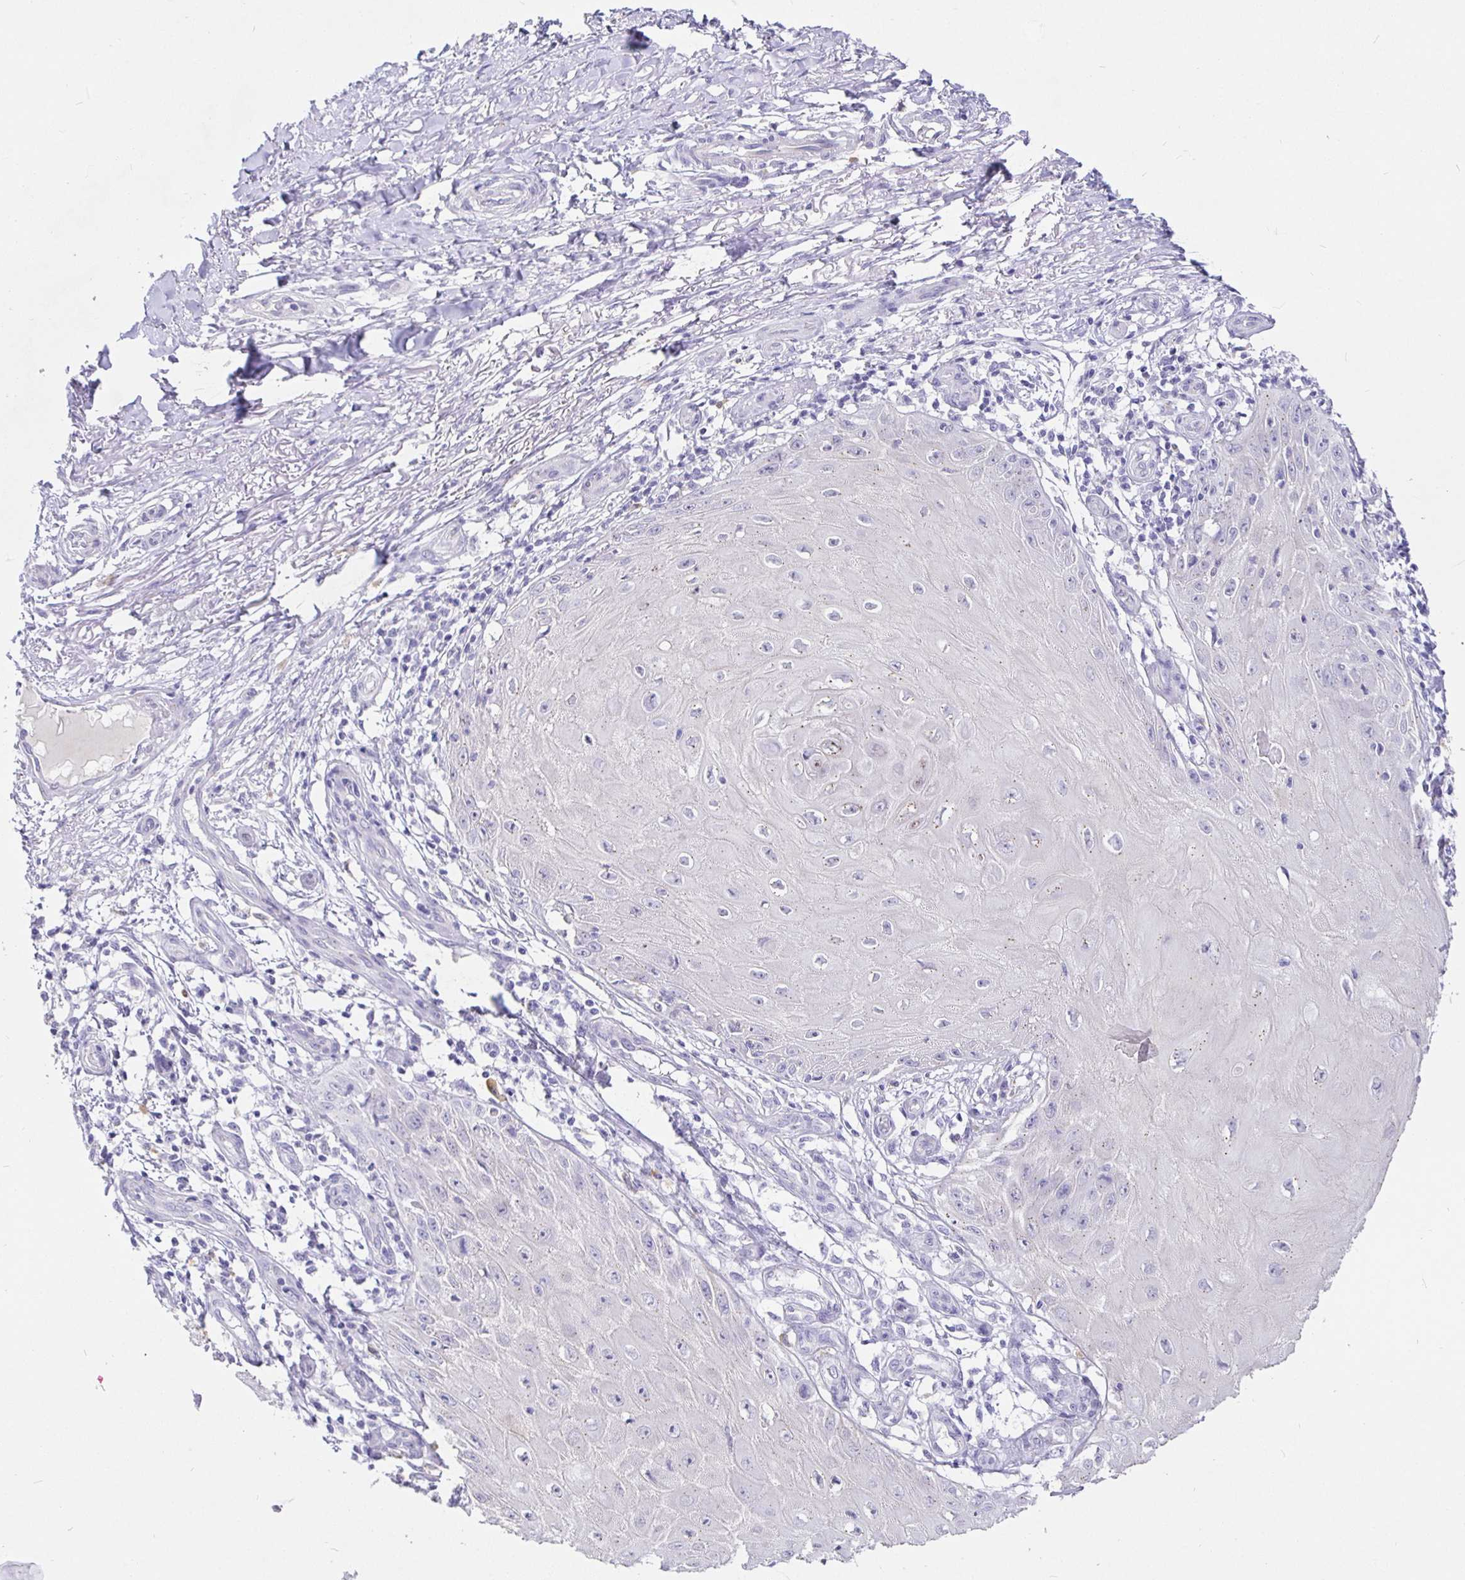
{"staining": {"intensity": "negative", "quantity": "none", "location": "none"}, "tissue": "skin cancer", "cell_type": "Tumor cells", "image_type": "cancer", "snomed": [{"axis": "morphology", "description": "Squamous cell carcinoma, NOS"}, {"axis": "topography", "description": "Skin"}], "caption": "DAB immunohistochemical staining of human skin squamous cell carcinoma reveals no significant expression in tumor cells.", "gene": "EZHIP", "patient": {"sex": "female", "age": 77}}